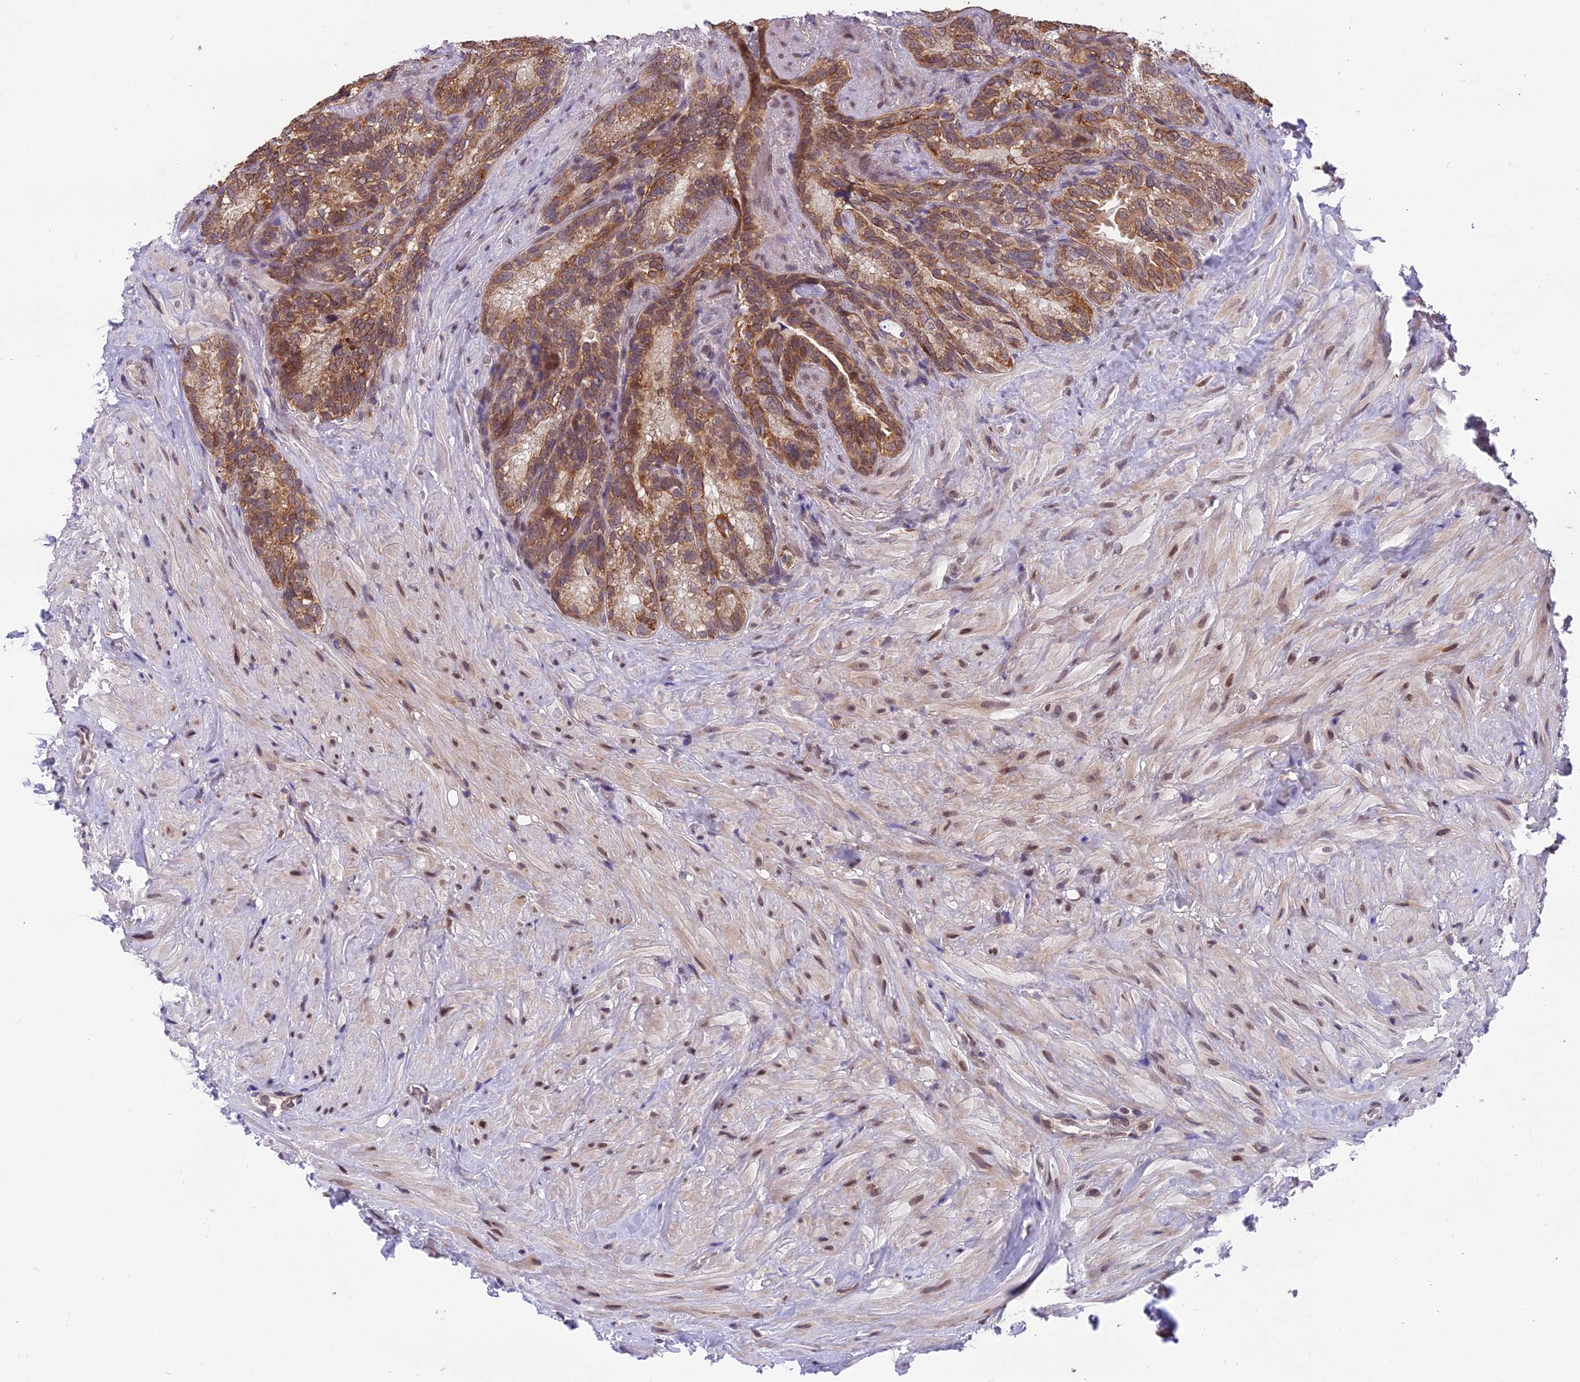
{"staining": {"intensity": "moderate", "quantity": ">75%", "location": "cytoplasmic/membranous"}, "tissue": "seminal vesicle", "cell_type": "Glandular cells", "image_type": "normal", "snomed": [{"axis": "morphology", "description": "Normal tissue, NOS"}, {"axis": "topography", "description": "Seminal veicle"}], "caption": "Immunohistochemistry of benign human seminal vesicle reveals medium levels of moderate cytoplasmic/membranous expression in about >75% of glandular cells.", "gene": "CYP2R1", "patient": {"sex": "male", "age": 62}}